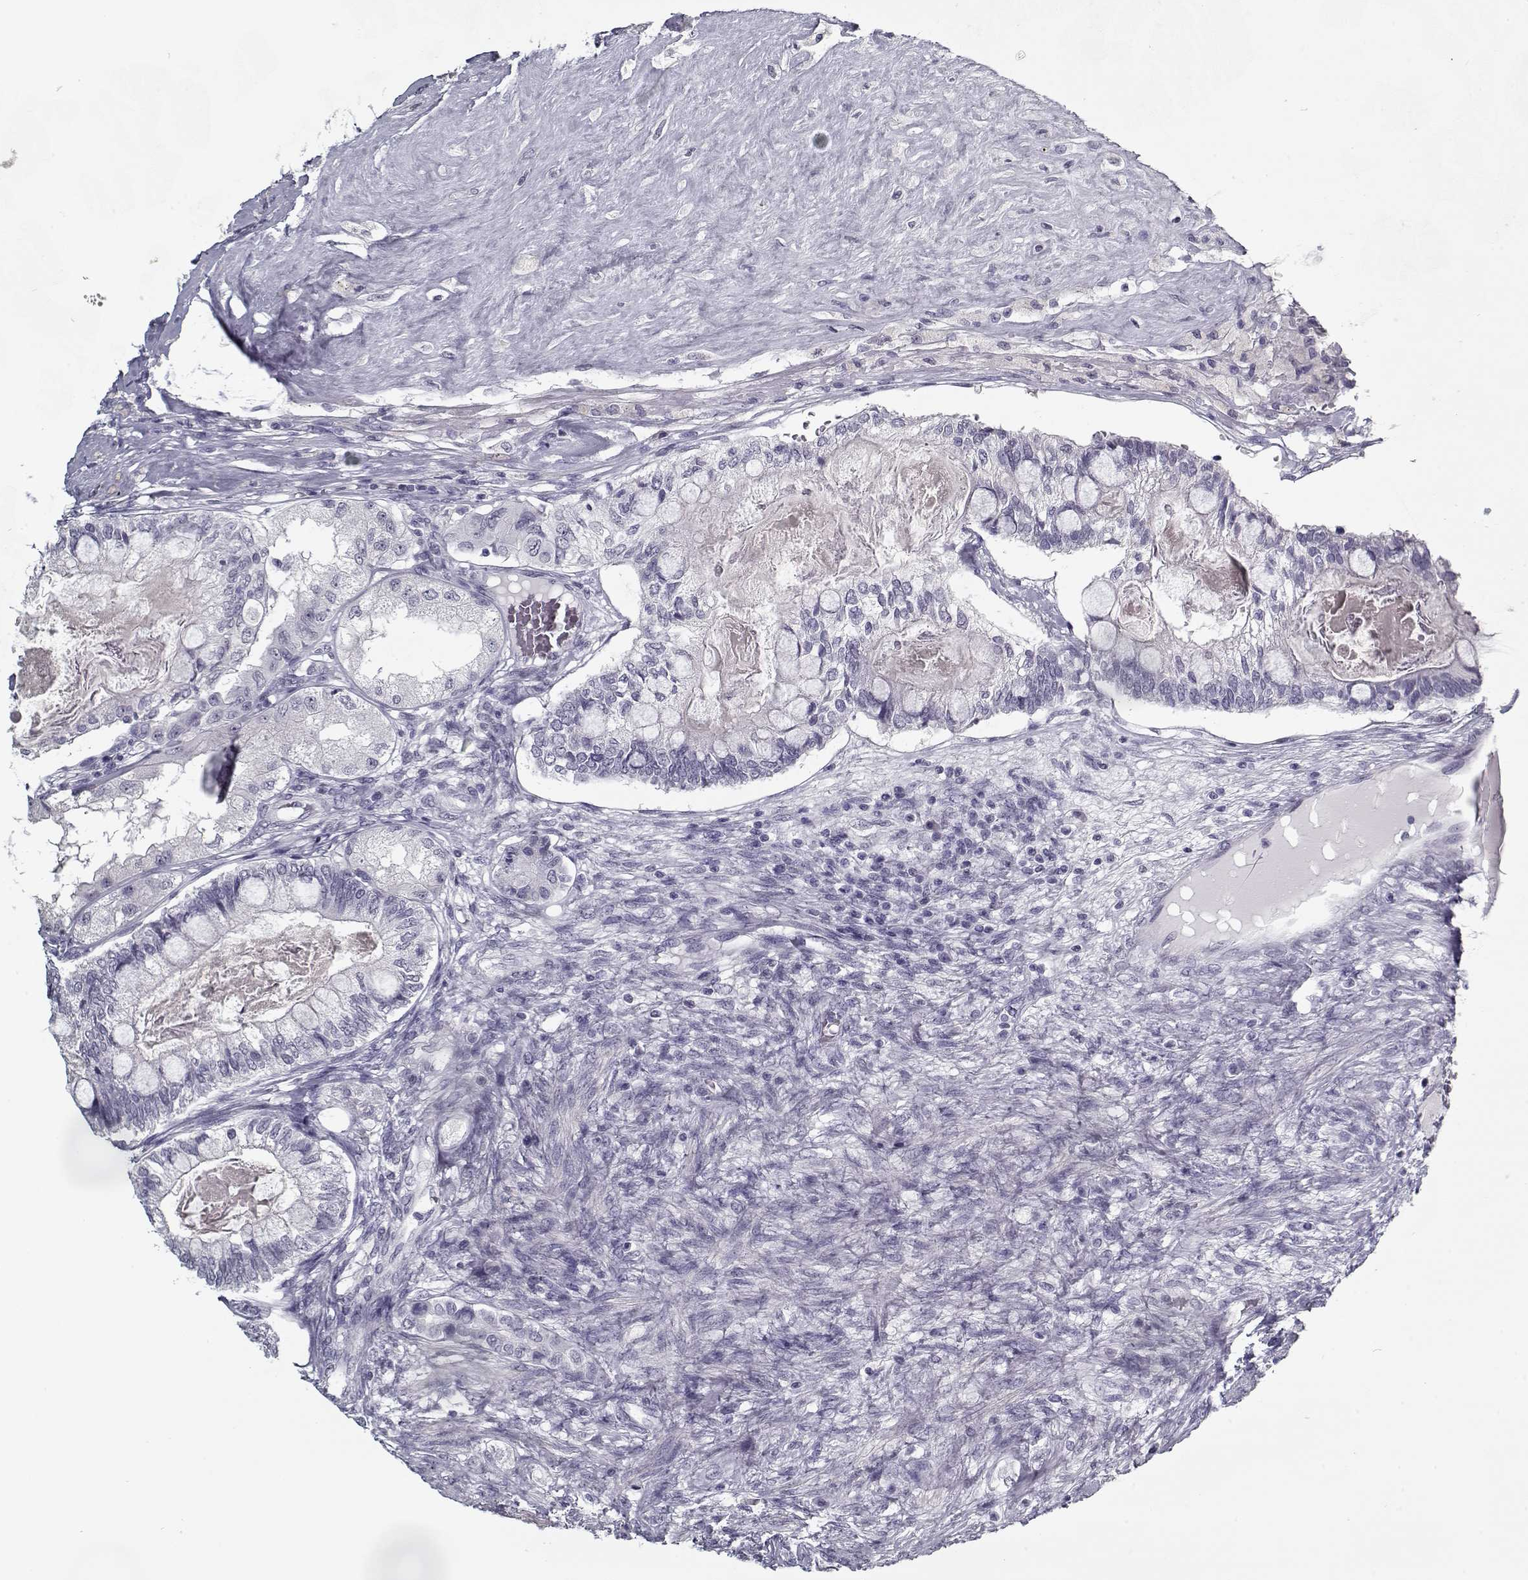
{"staining": {"intensity": "negative", "quantity": "none", "location": "none"}, "tissue": "testis cancer", "cell_type": "Tumor cells", "image_type": "cancer", "snomed": [{"axis": "morphology", "description": "Seminoma, NOS"}, {"axis": "morphology", "description": "Carcinoma, Embryonal, NOS"}, {"axis": "topography", "description": "Testis"}], "caption": "This is a histopathology image of immunohistochemistry staining of testis embryonal carcinoma, which shows no positivity in tumor cells.", "gene": "RNF32", "patient": {"sex": "male", "age": 41}}